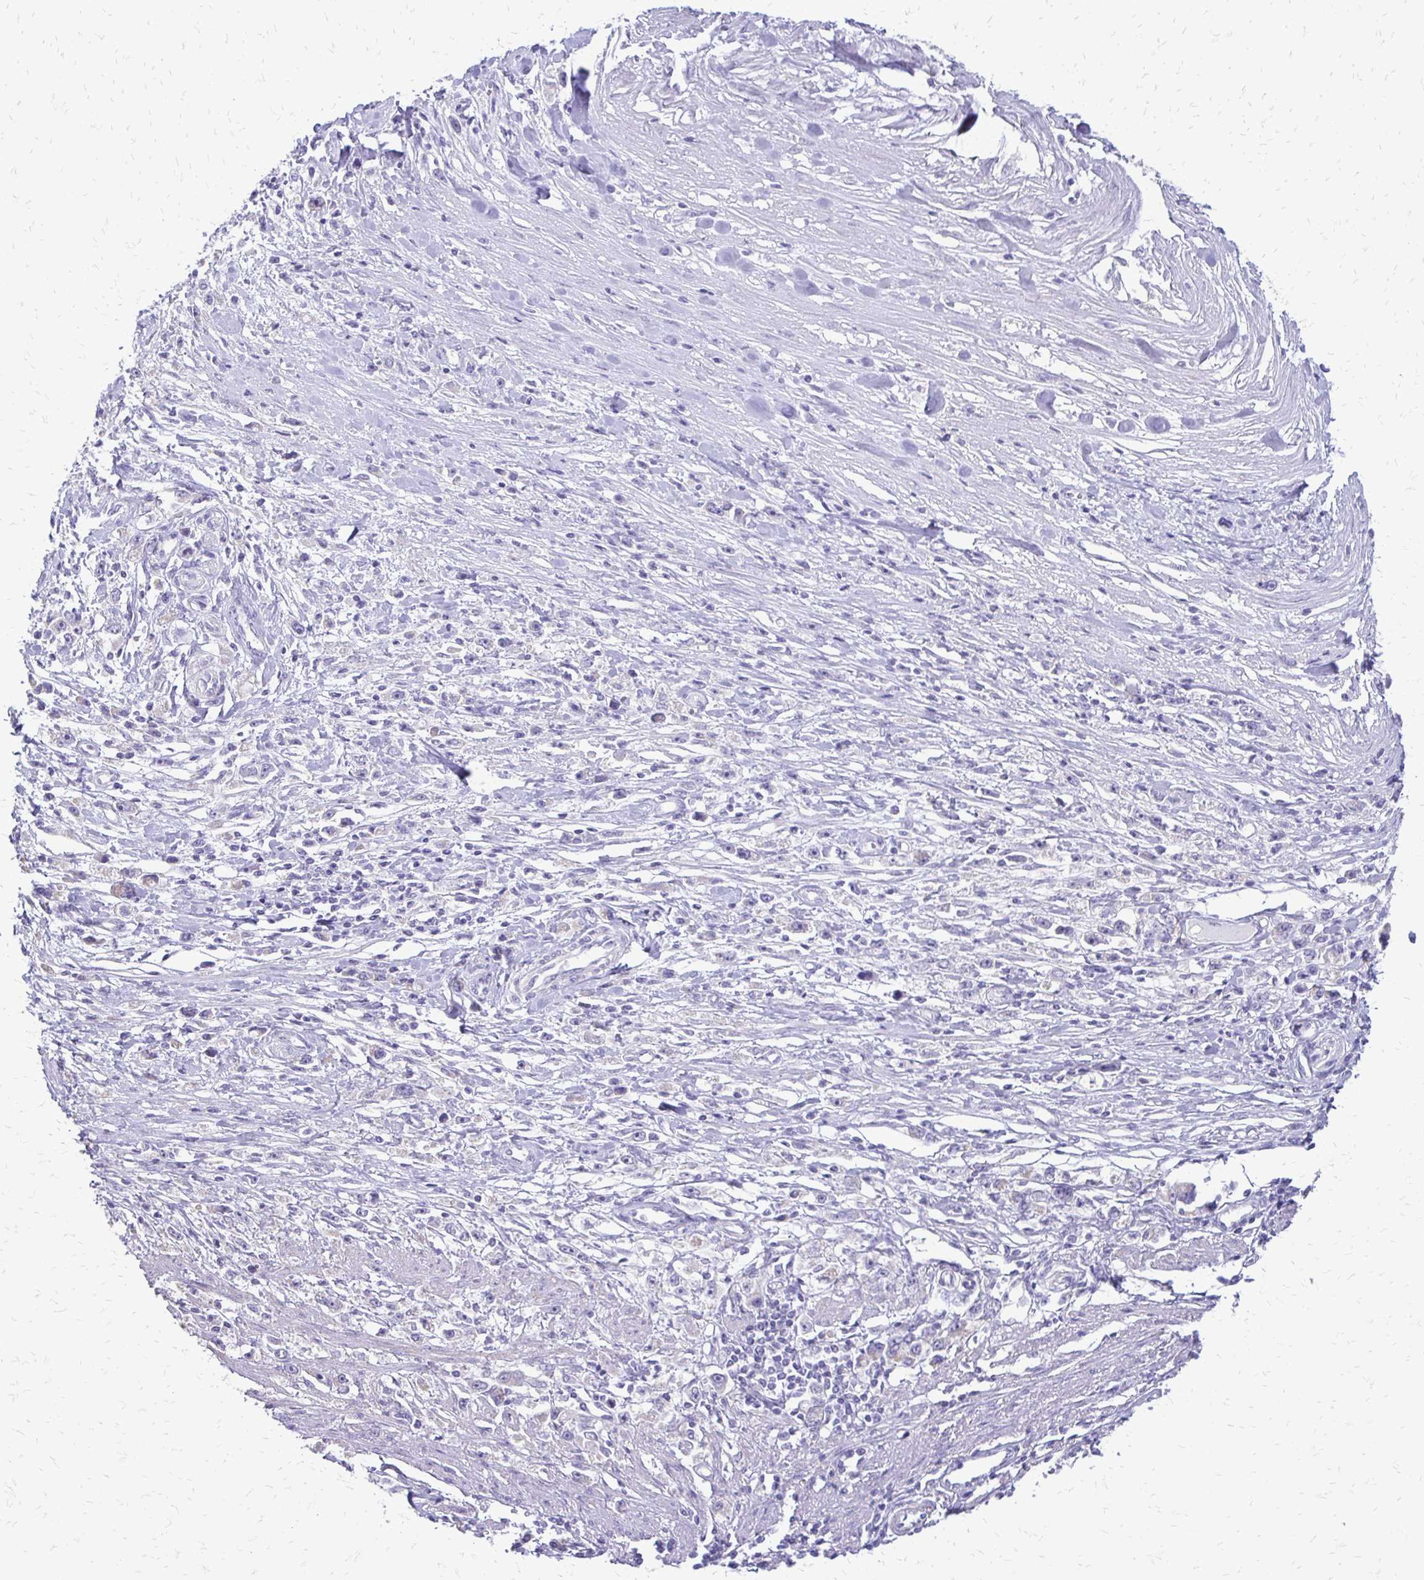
{"staining": {"intensity": "negative", "quantity": "none", "location": "none"}, "tissue": "stomach cancer", "cell_type": "Tumor cells", "image_type": "cancer", "snomed": [{"axis": "morphology", "description": "Adenocarcinoma, NOS"}, {"axis": "topography", "description": "Stomach"}], "caption": "This is an immunohistochemistry (IHC) photomicrograph of human stomach adenocarcinoma. There is no positivity in tumor cells.", "gene": "ALPG", "patient": {"sex": "female", "age": 59}}